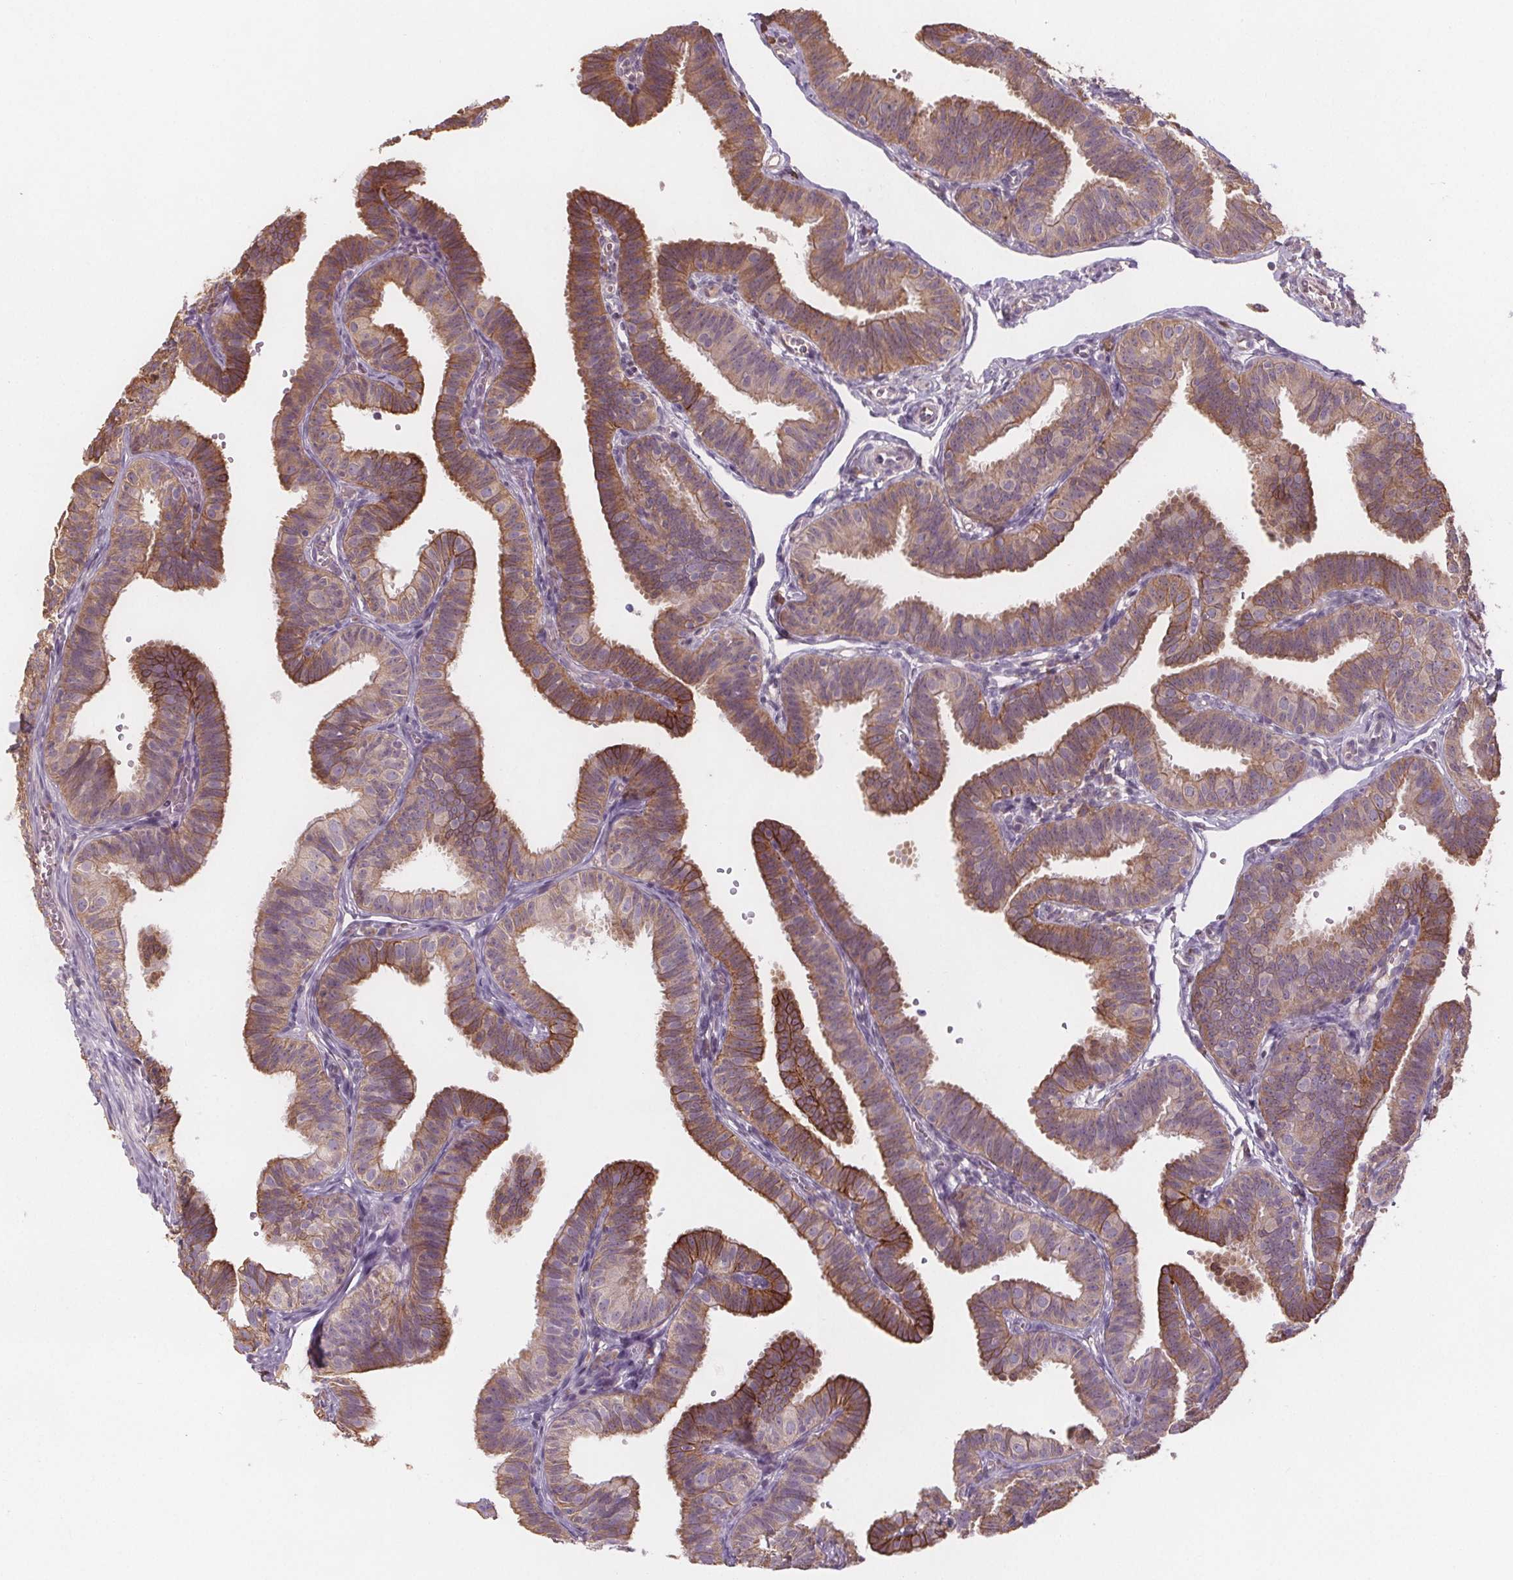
{"staining": {"intensity": "moderate", "quantity": "25%-75%", "location": "cytoplasmic/membranous"}, "tissue": "fallopian tube", "cell_type": "Glandular cells", "image_type": "normal", "snomed": [{"axis": "morphology", "description": "Normal tissue, NOS"}, {"axis": "topography", "description": "Fallopian tube"}], "caption": "Immunohistochemical staining of normal human fallopian tube displays medium levels of moderate cytoplasmic/membranous expression in approximately 25%-75% of glandular cells.", "gene": "TMEM80", "patient": {"sex": "female", "age": 25}}